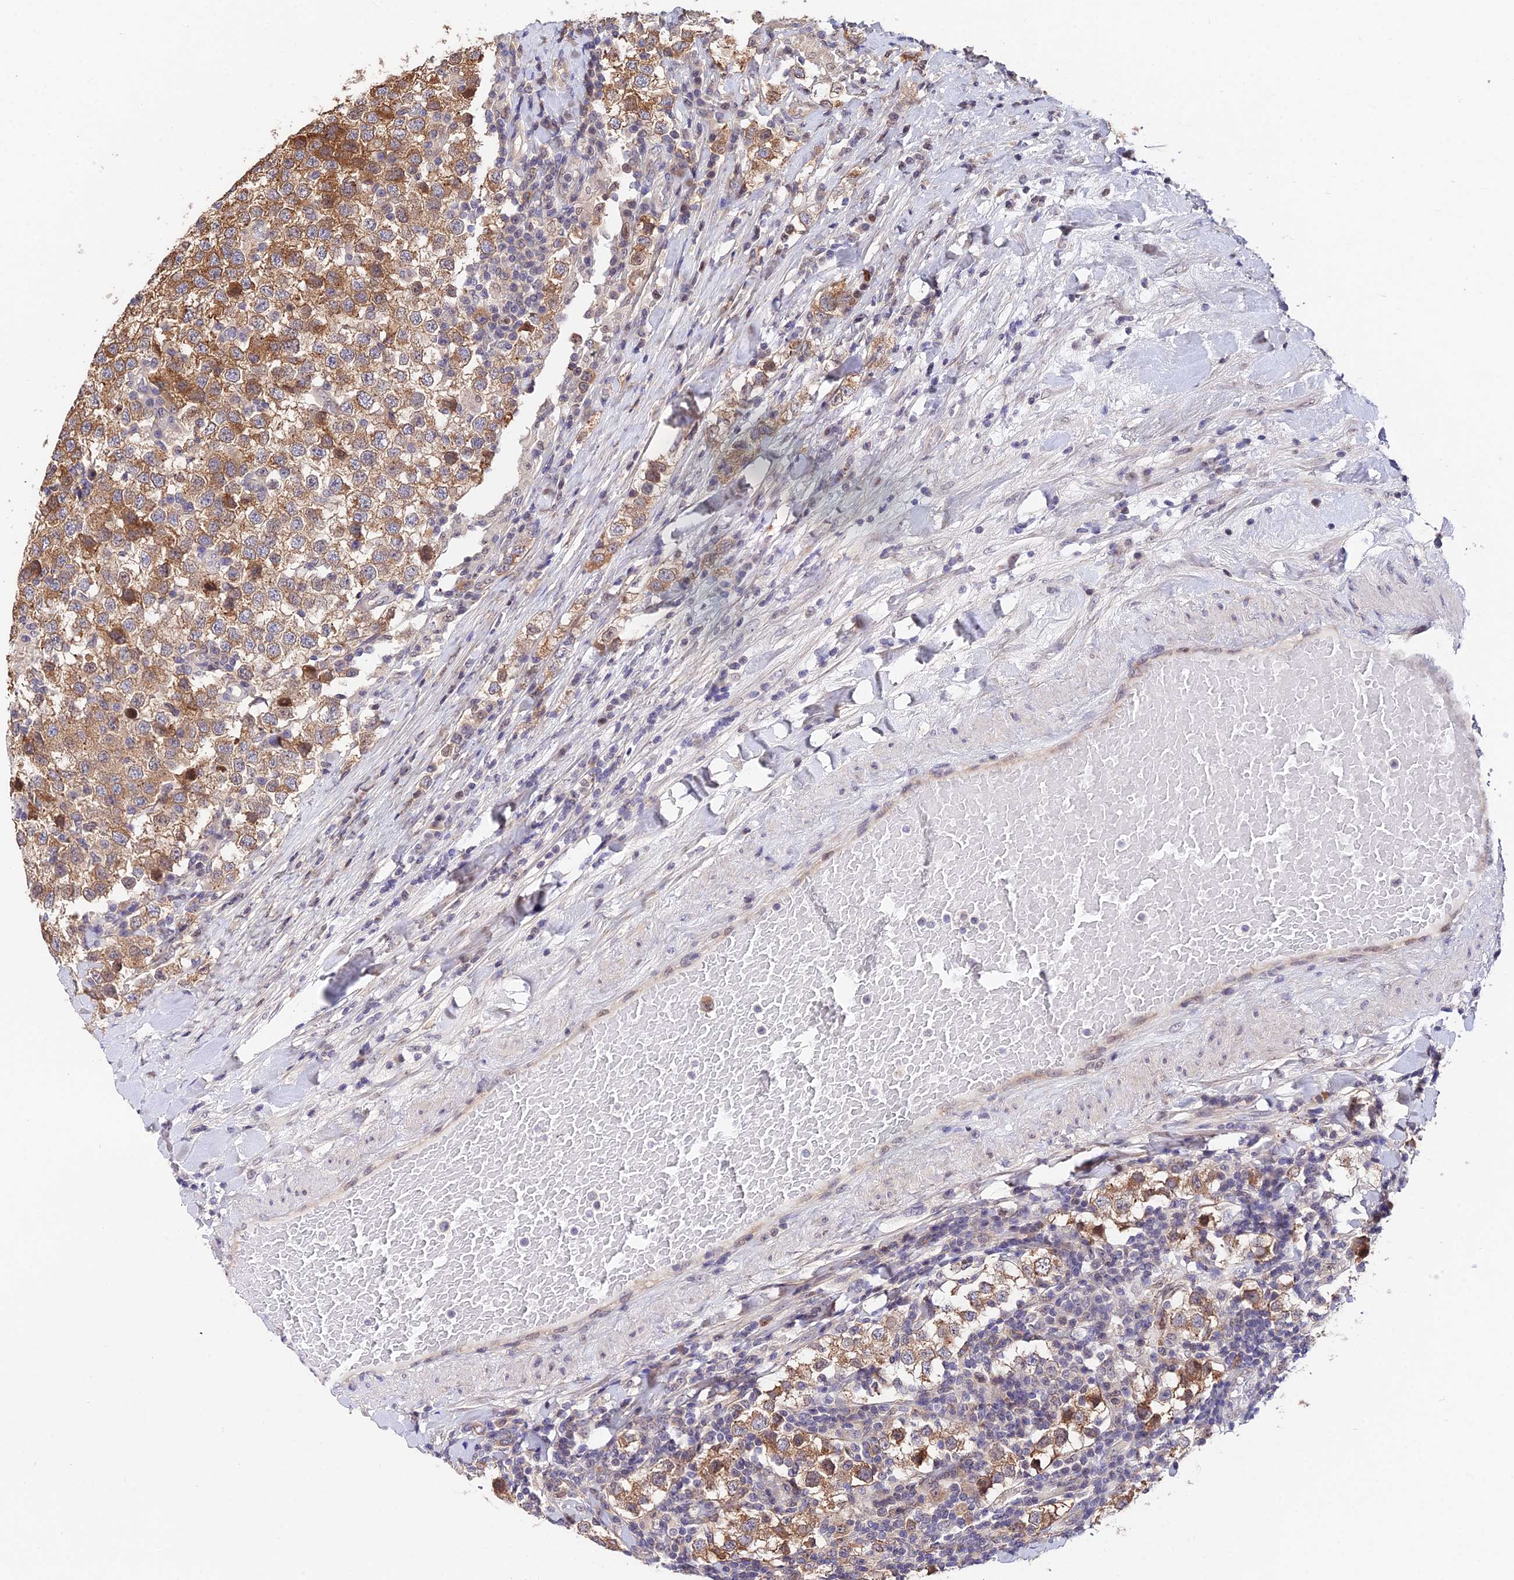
{"staining": {"intensity": "moderate", "quantity": ">75%", "location": "cytoplasmic/membranous"}, "tissue": "testis cancer", "cell_type": "Tumor cells", "image_type": "cancer", "snomed": [{"axis": "morphology", "description": "Seminoma, NOS"}, {"axis": "topography", "description": "Testis"}], "caption": "Immunohistochemistry (IHC) histopathology image of neoplastic tissue: seminoma (testis) stained using IHC demonstrates medium levels of moderate protein expression localized specifically in the cytoplasmic/membranous of tumor cells, appearing as a cytoplasmic/membranous brown color.", "gene": "INPP4A", "patient": {"sex": "male", "age": 34}}